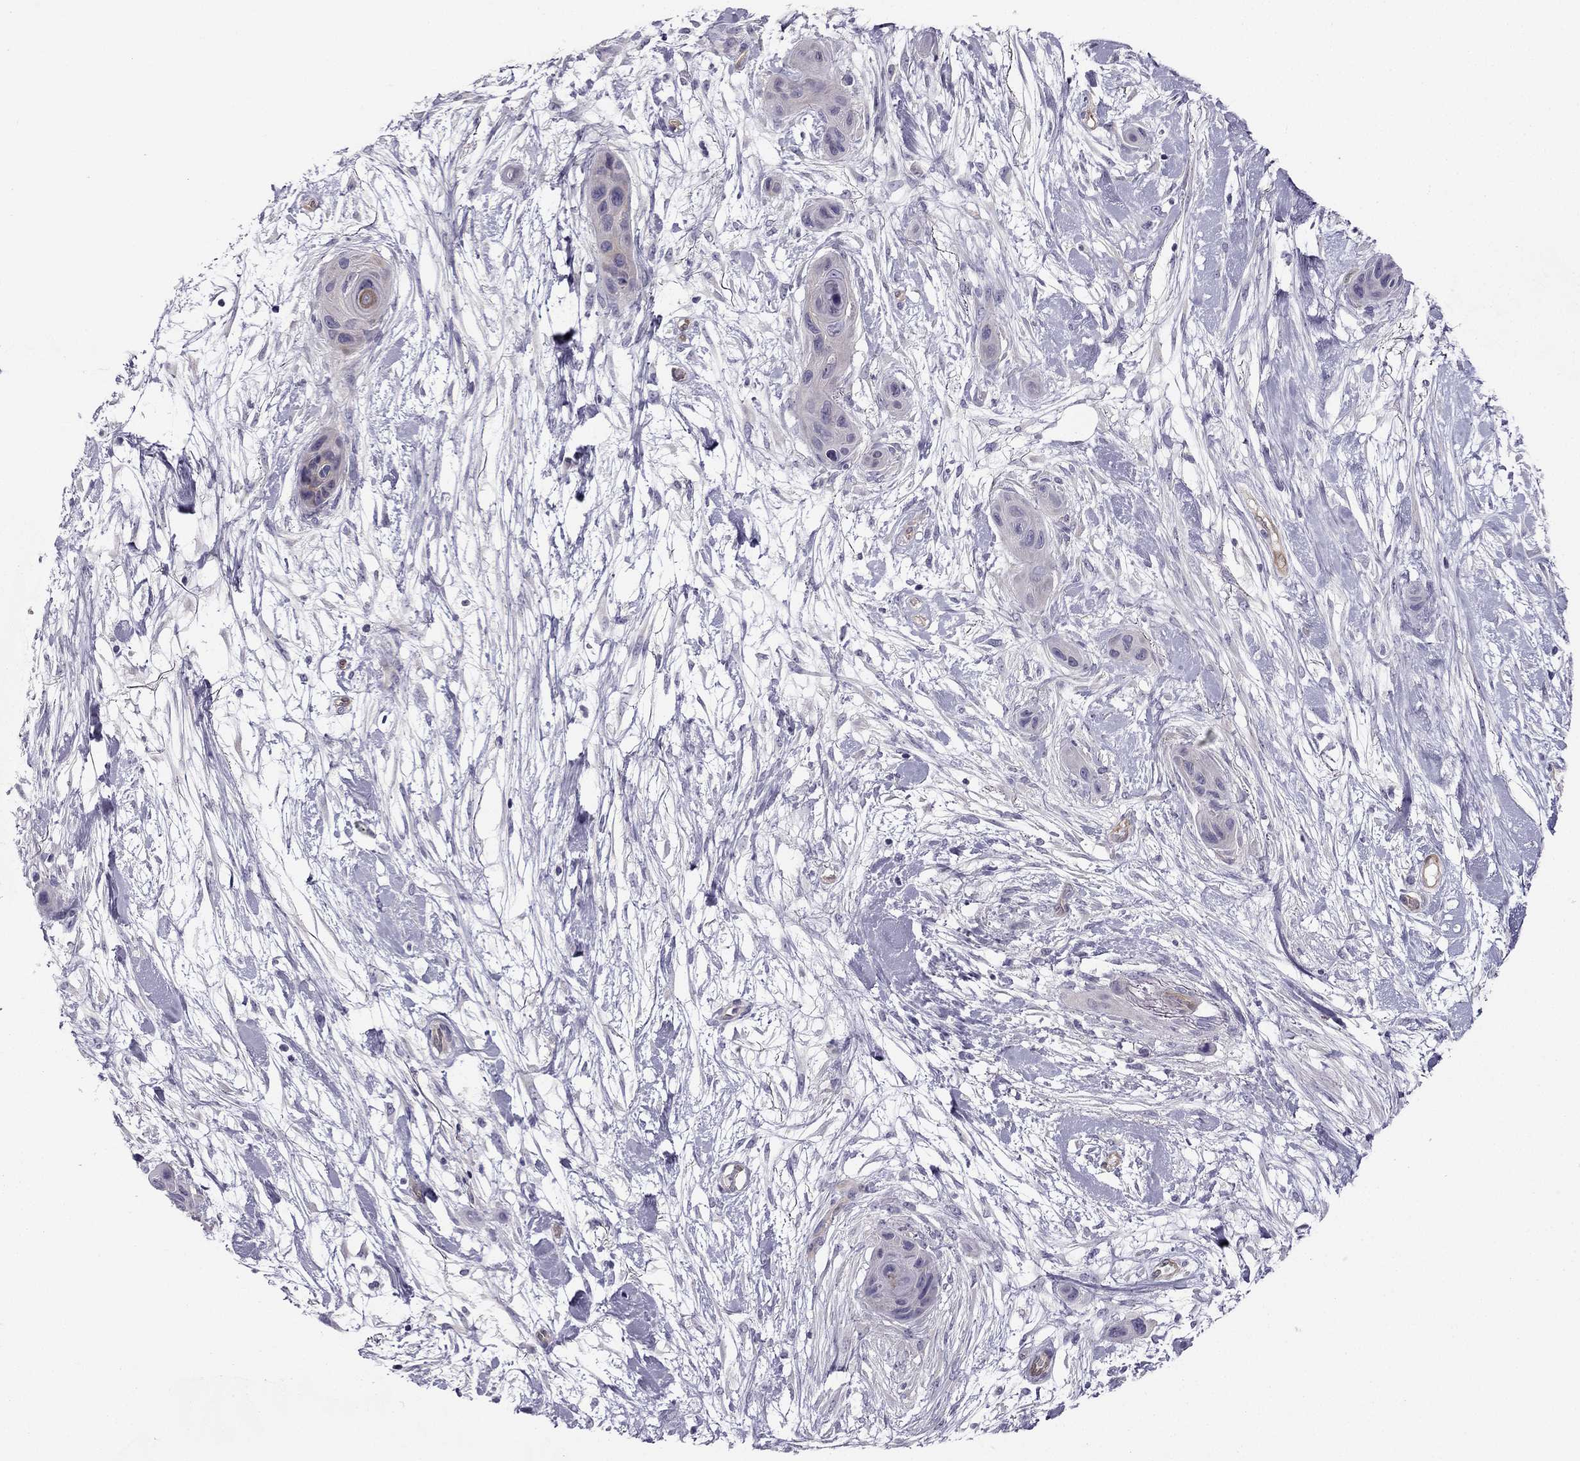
{"staining": {"intensity": "negative", "quantity": "none", "location": "none"}, "tissue": "skin cancer", "cell_type": "Tumor cells", "image_type": "cancer", "snomed": [{"axis": "morphology", "description": "Squamous cell carcinoma, NOS"}, {"axis": "topography", "description": "Skin"}], "caption": "Tumor cells show no significant protein staining in skin cancer. (Brightfield microscopy of DAB immunohistochemistry at high magnification).", "gene": "NQO1", "patient": {"sex": "male", "age": 79}}